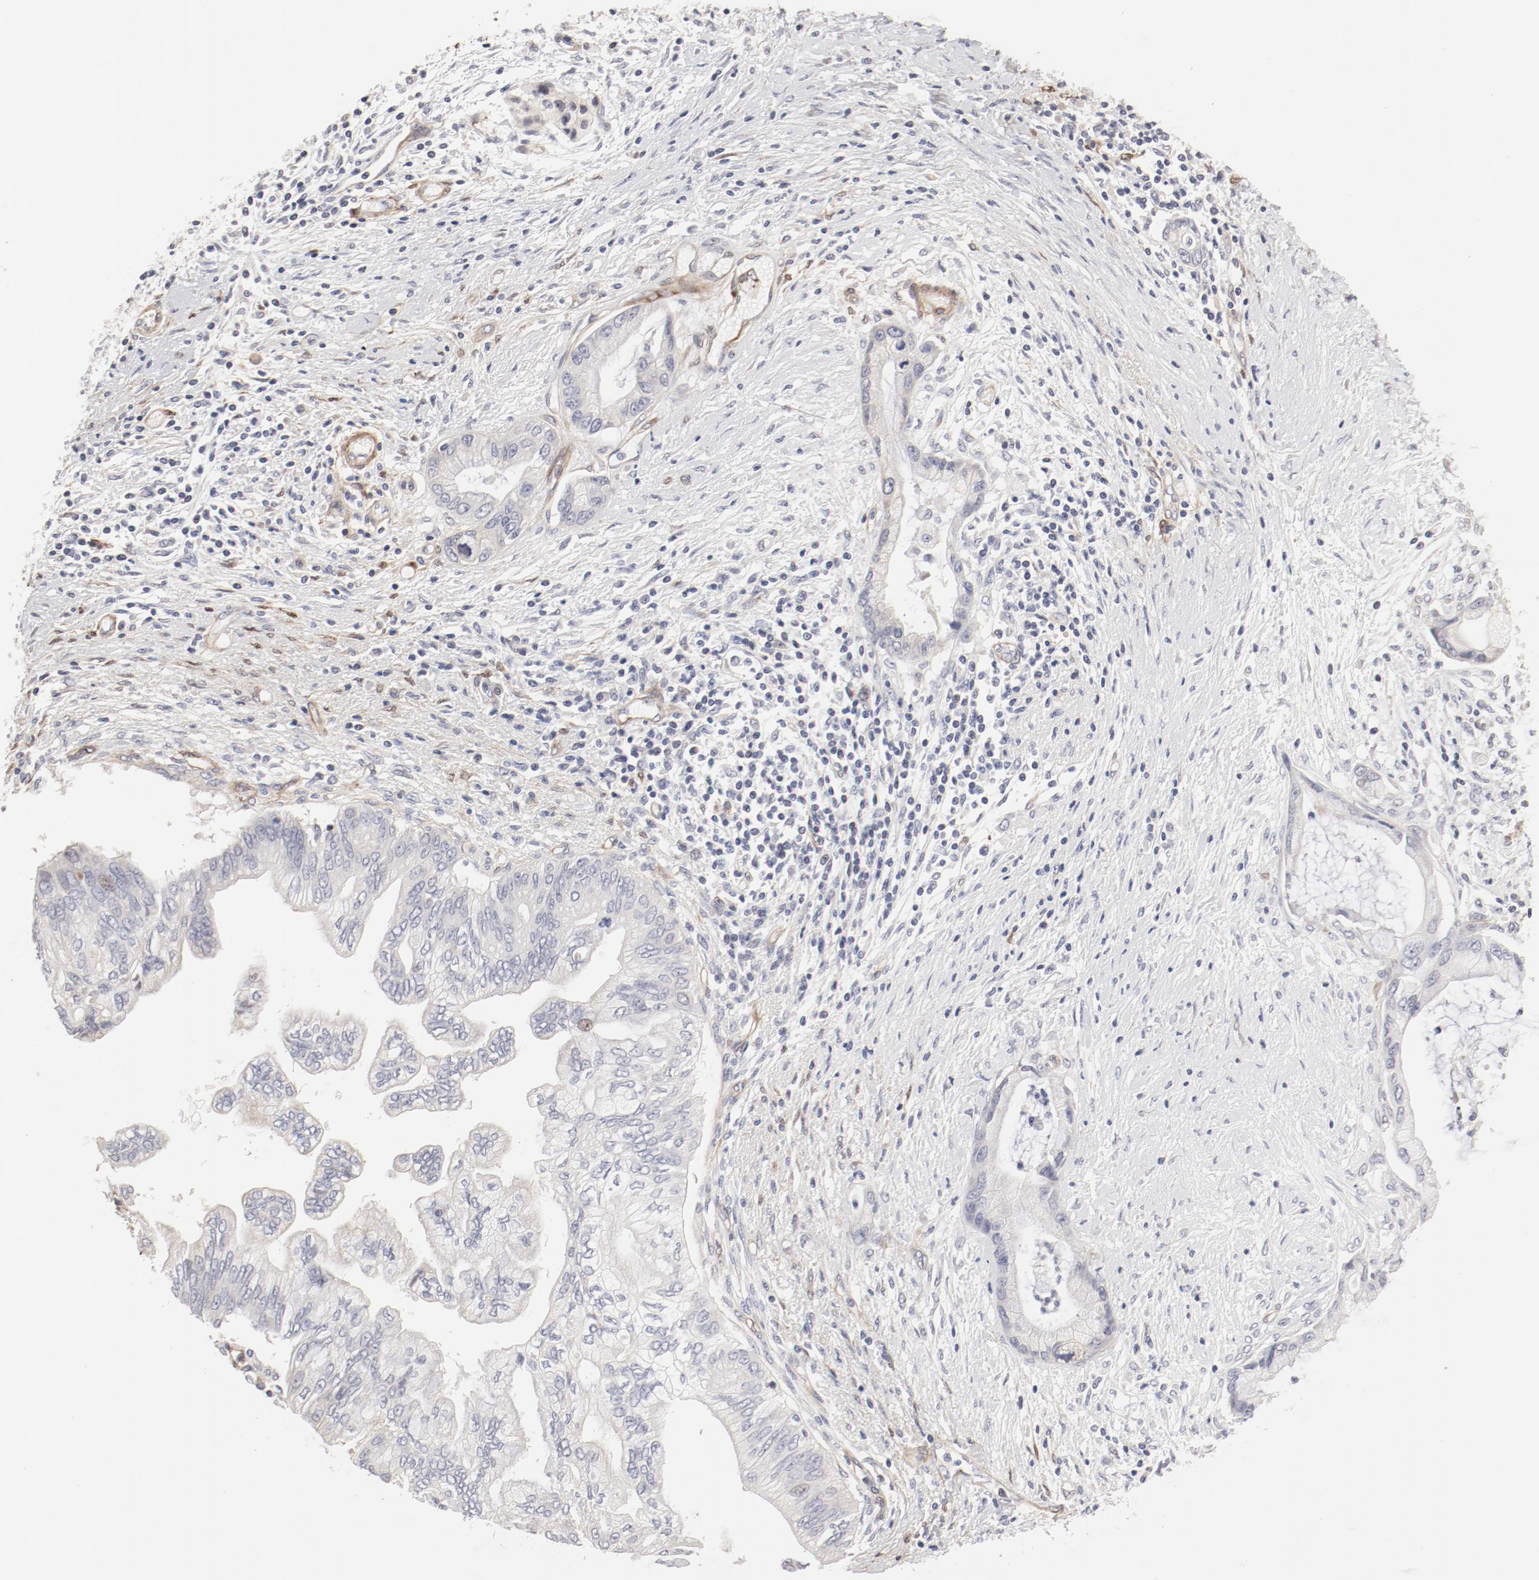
{"staining": {"intensity": "negative", "quantity": "none", "location": "none"}, "tissue": "pancreatic cancer", "cell_type": "Tumor cells", "image_type": "cancer", "snomed": [{"axis": "morphology", "description": "Adenocarcinoma, NOS"}, {"axis": "topography", "description": "Pancreas"}], "caption": "Micrograph shows no protein staining in tumor cells of pancreatic cancer tissue.", "gene": "MAGED4", "patient": {"sex": "female", "age": 59}}